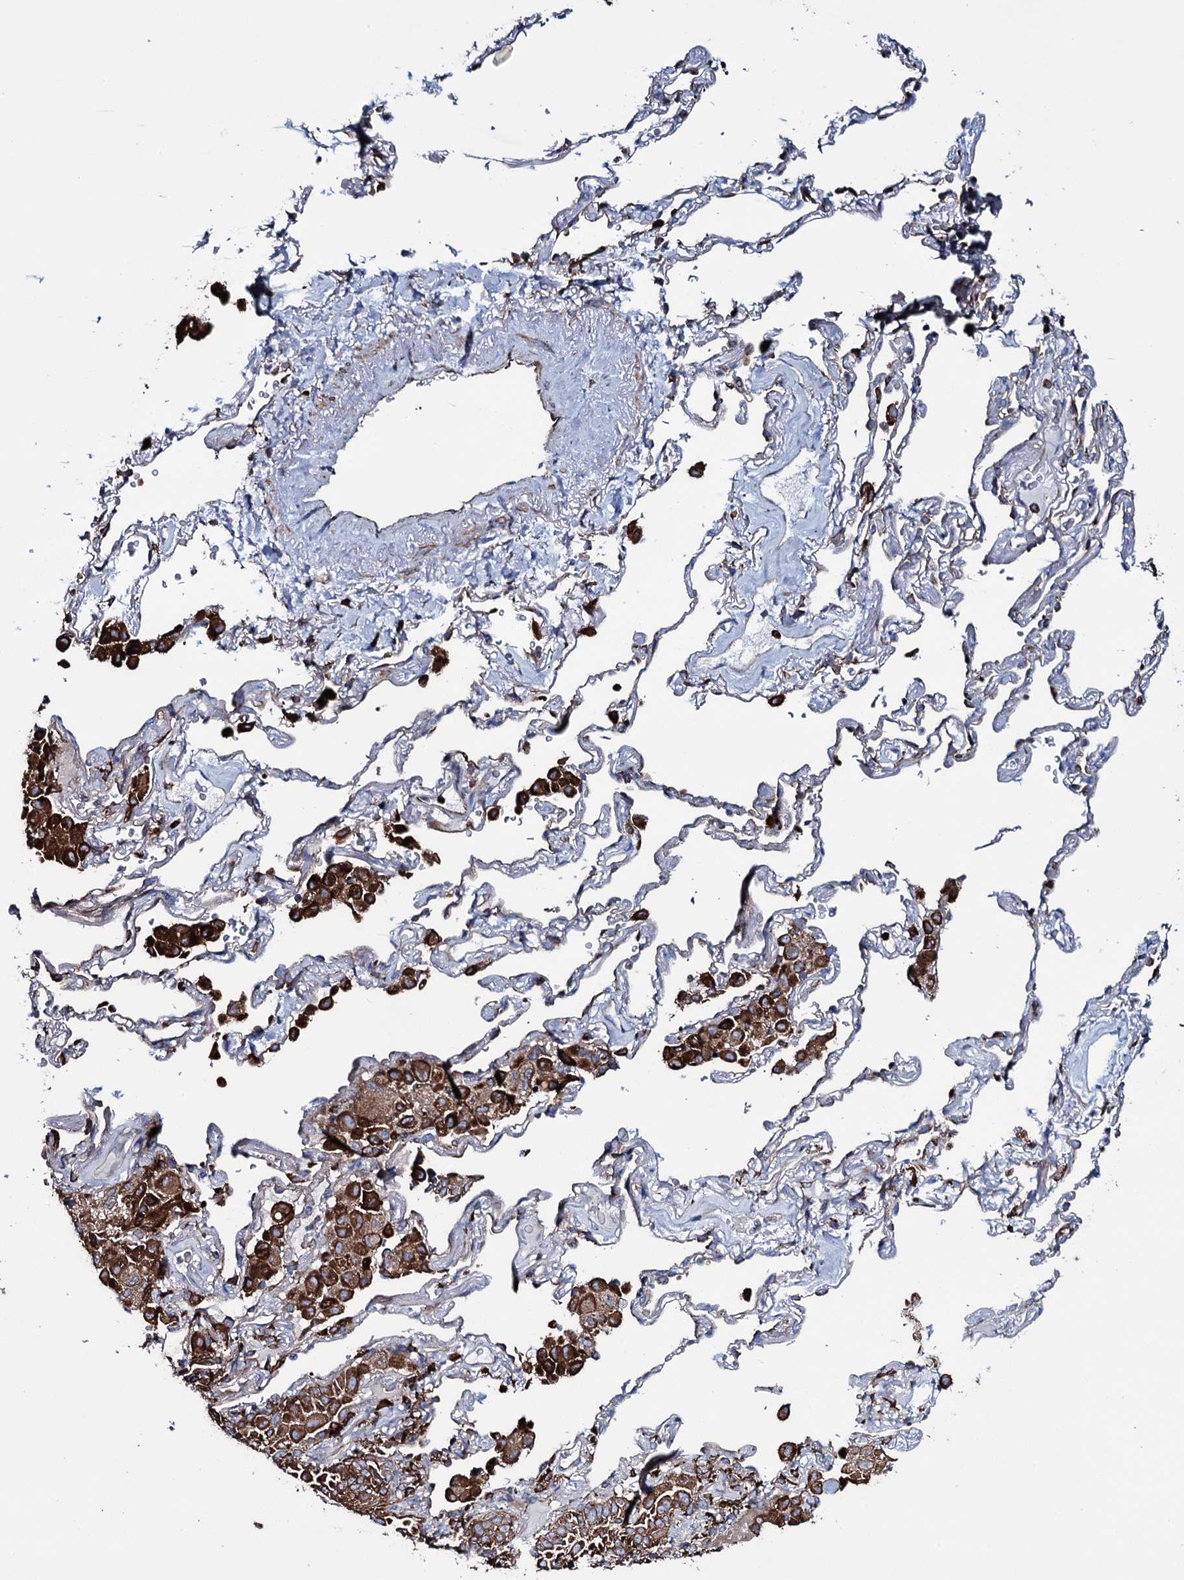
{"staining": {"intensity": "strong", "quantity": ">75%", "location": "cytoplasmic/membranous"}, "tissue": "lung cancer", "cell_type": "Tumor cells", "image_type": "cancer", "snomed": [{"axis": "morphology", "description": "Adenocarcinoma, NOS"}, {"axis": "topography", "description": "Lung"}], "caption": "Strong cytoplasmic/membranous expression is appreciated in about >75% of tumor cells in adenocarcinoma (lung).", "gene": "VAMP8", "patient": {"sex": "female", "age": 69}}